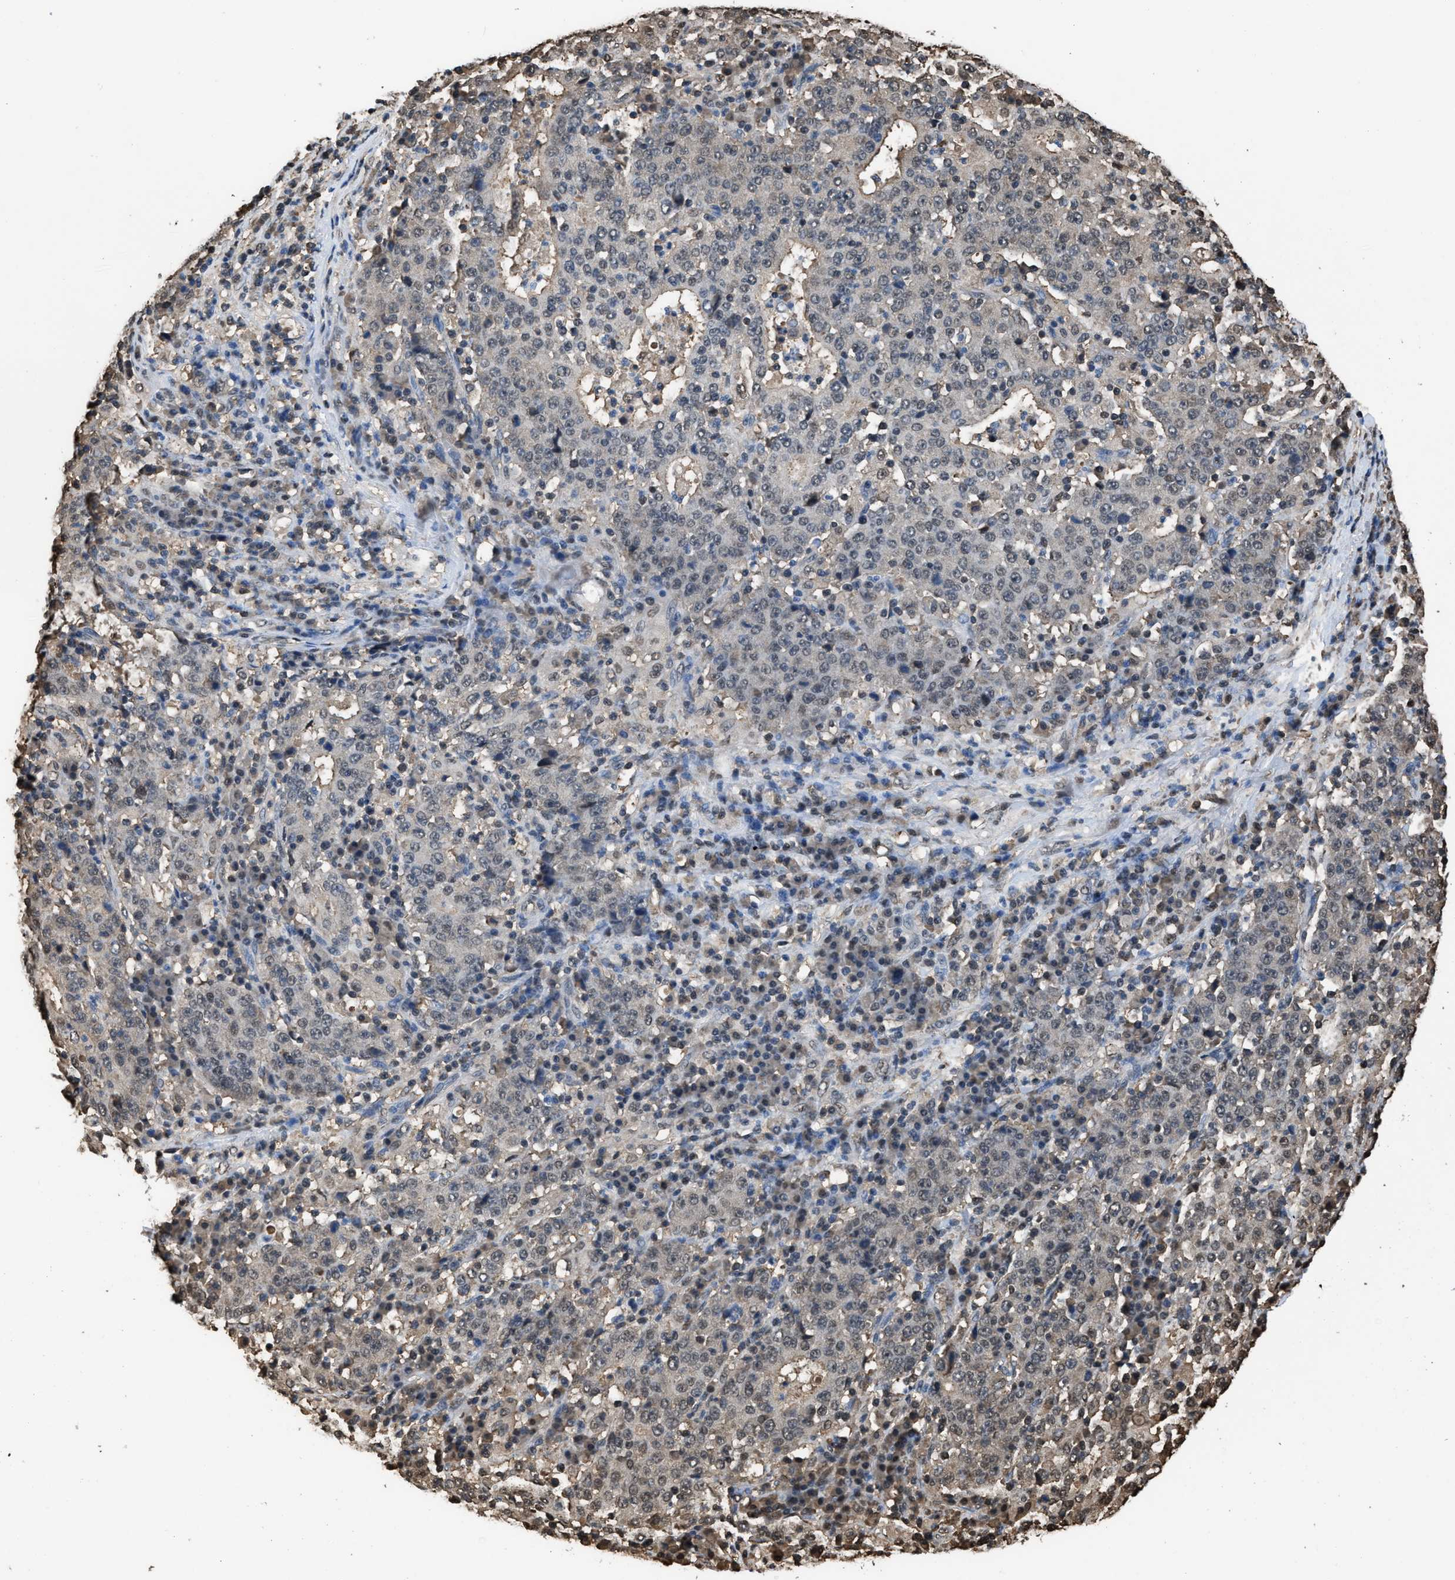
{"staining": {"intensity": "weak", "quantity": "25%-75%", "location": "nuclear"}, "tissue": "stomach cancer", "cell_type": "Tumor cells", "image_type": "cancer", "snomed": [{"axis": "morphology", "description": "Adenocarcinoma, NOS"}, {"axis": "topography", "description": "Stomach"}], "caption": "Brown immunohistochemical staining in stomach cancer displays weak nuclear expression in approximately 25%-75% of tumor cells.", "gene": "FNTA", "patient": {"sex": "male", "age": 59}}